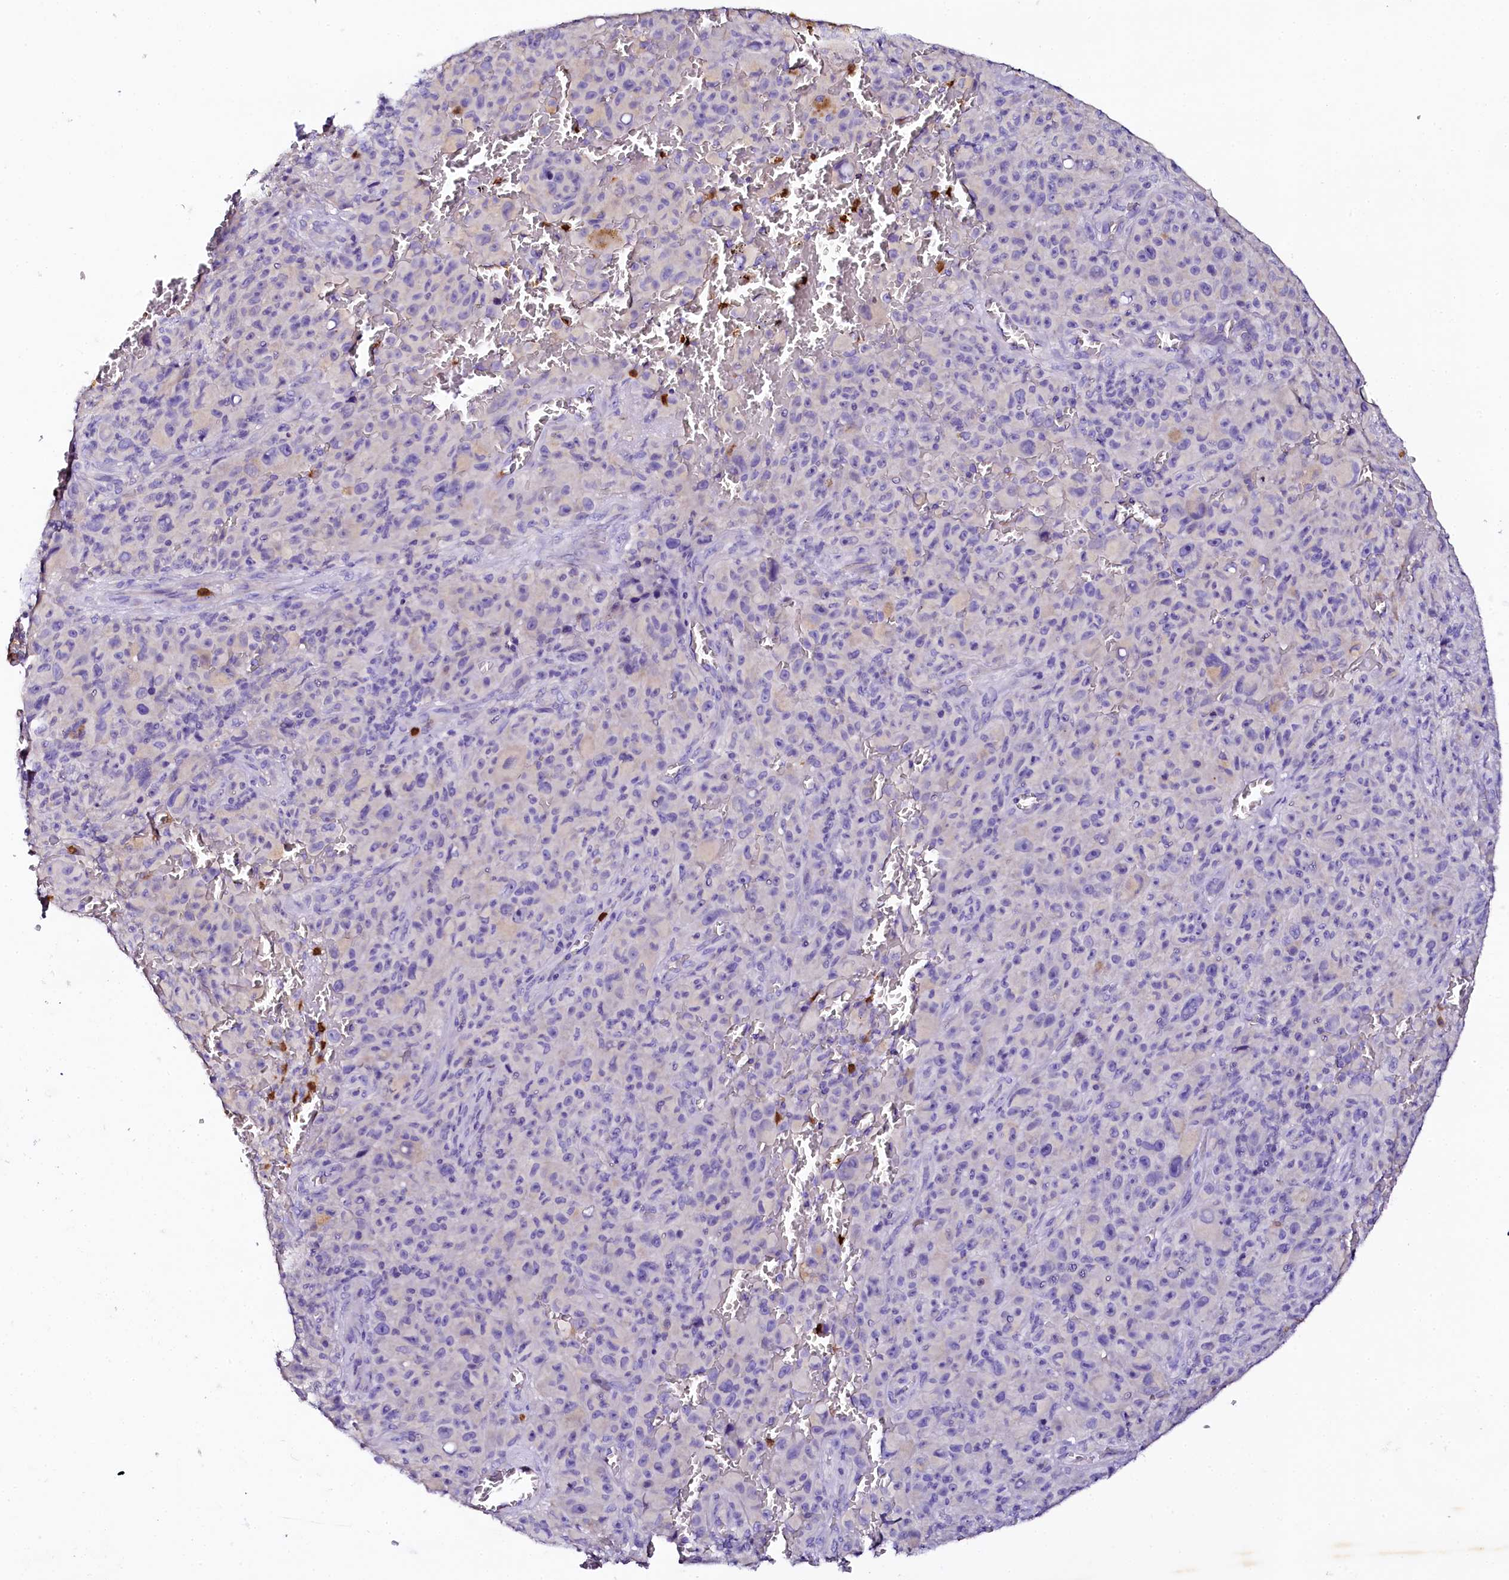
{"staining": {"intensity": "negative", "quantity": "none", "location": "none"}, "tissue": "melanoma", "cell_type": "Tumor cells", "image_type": "cancer", "snomed": [{"axis": "morphology", "description": "Malignant melanoma, NOS"}, {"axis": "topography", "description": "Skin"}], "caption": "A high-resolution image shows IHC staining of malignant melanoma, which demonstrates no significant staining in tumor cells.", "gene": "NAA16", "patient": {"sex": "female", "age": 82}}